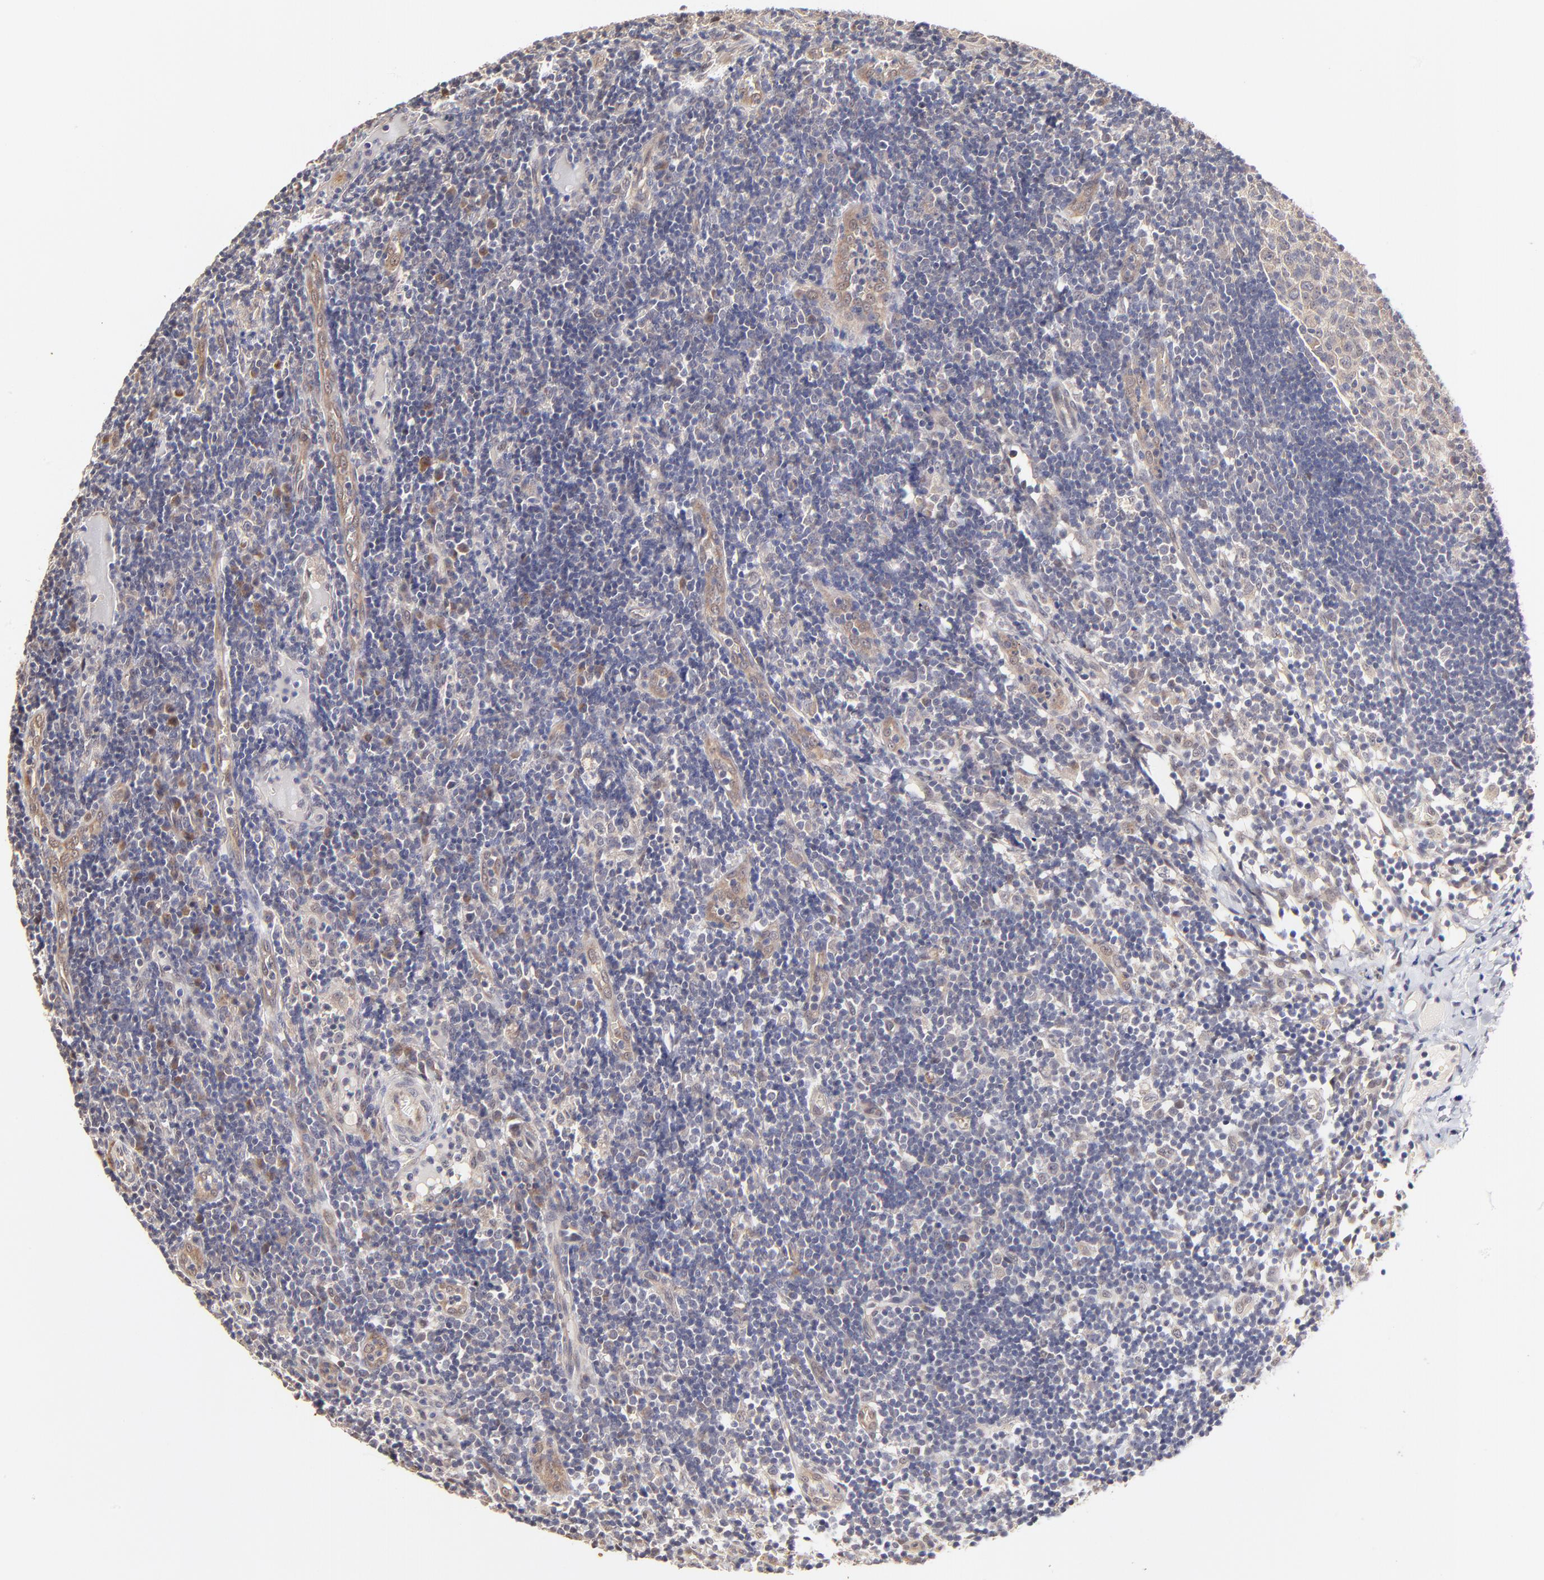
{"staining": {"intensity": "weak", "quantity": ">75%", "location": "cytoplasmic/membranous"}, "tissue": "lymph node", "cell_type": "Germinal center cells", "image_type": "normal", "snomed": [{"axis": "morphology", "description": "Normal tissue, NOS"}, {"axis": "morphology", "description": "Inflammation, NOS"}, {"axis": "topography", "description": "Lymph node"}, {"axis": "topography", "description": "Salivary gland"}], "caption": "Weak cytoplasmic/membranous positivity for a protein is identified in about >75% of germinal center cells of benign lymph node using IHC.", "gene": "ZNF10", "patient": {"sex": "male", "age": 3}}